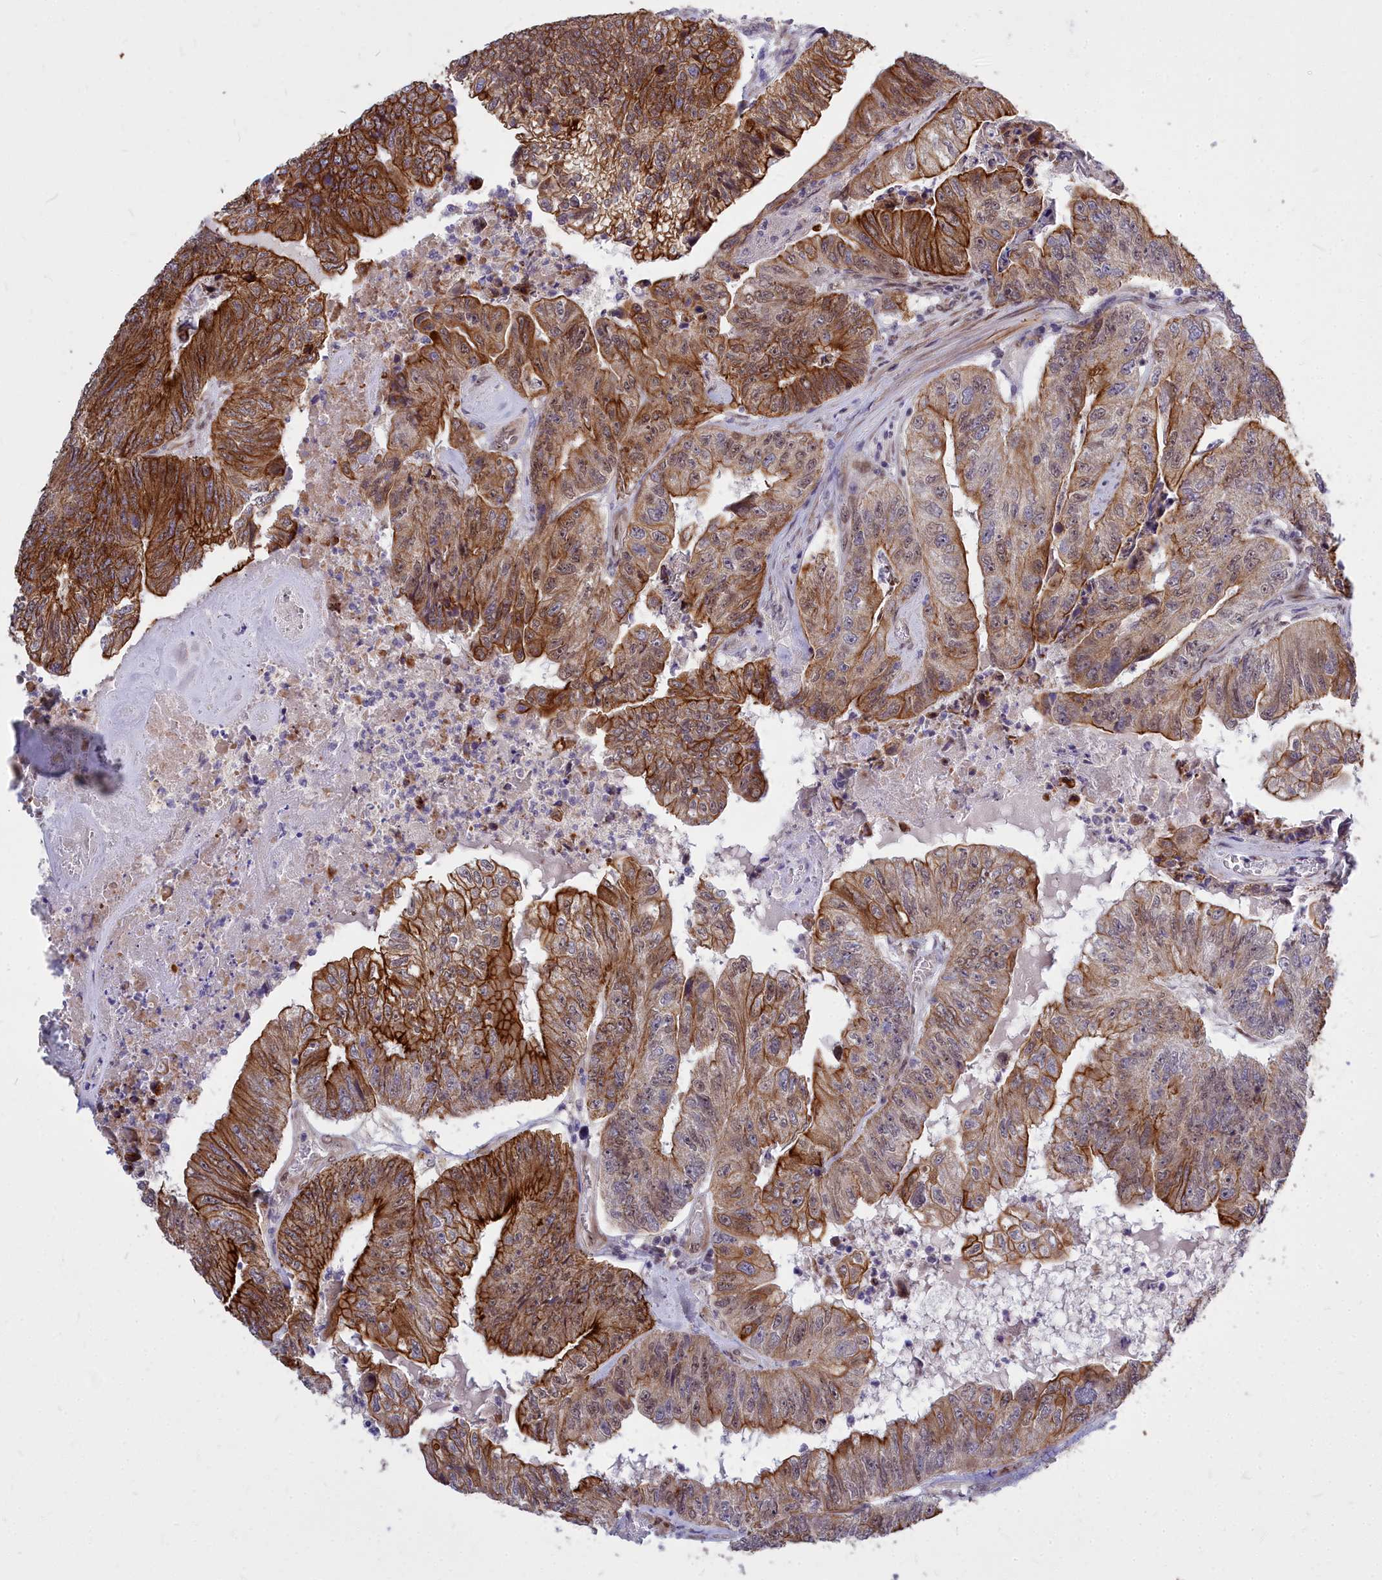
{"staining": {"intensity": "strong", "quantity": "25%-75%", "location": "cytoplasmic/membranous"}, "tissue": "colorectal cancer", "cell_type": "Tumor cells", "image_type": "cancer", "snomed": [{"axis": "morphology", "description": "Adenocarcinoma, NOS"}, {"axis": "topography", "description": "Colon"}], "caption": "Protein analysis of adenocarcinoma (colorectal) tissue exhibits strong cytoplasmic/membranous staining in approximately 25%-75% of tumor cells.", "gene": "ABCB8", "patient": {"sex": "female", "age": 67}}